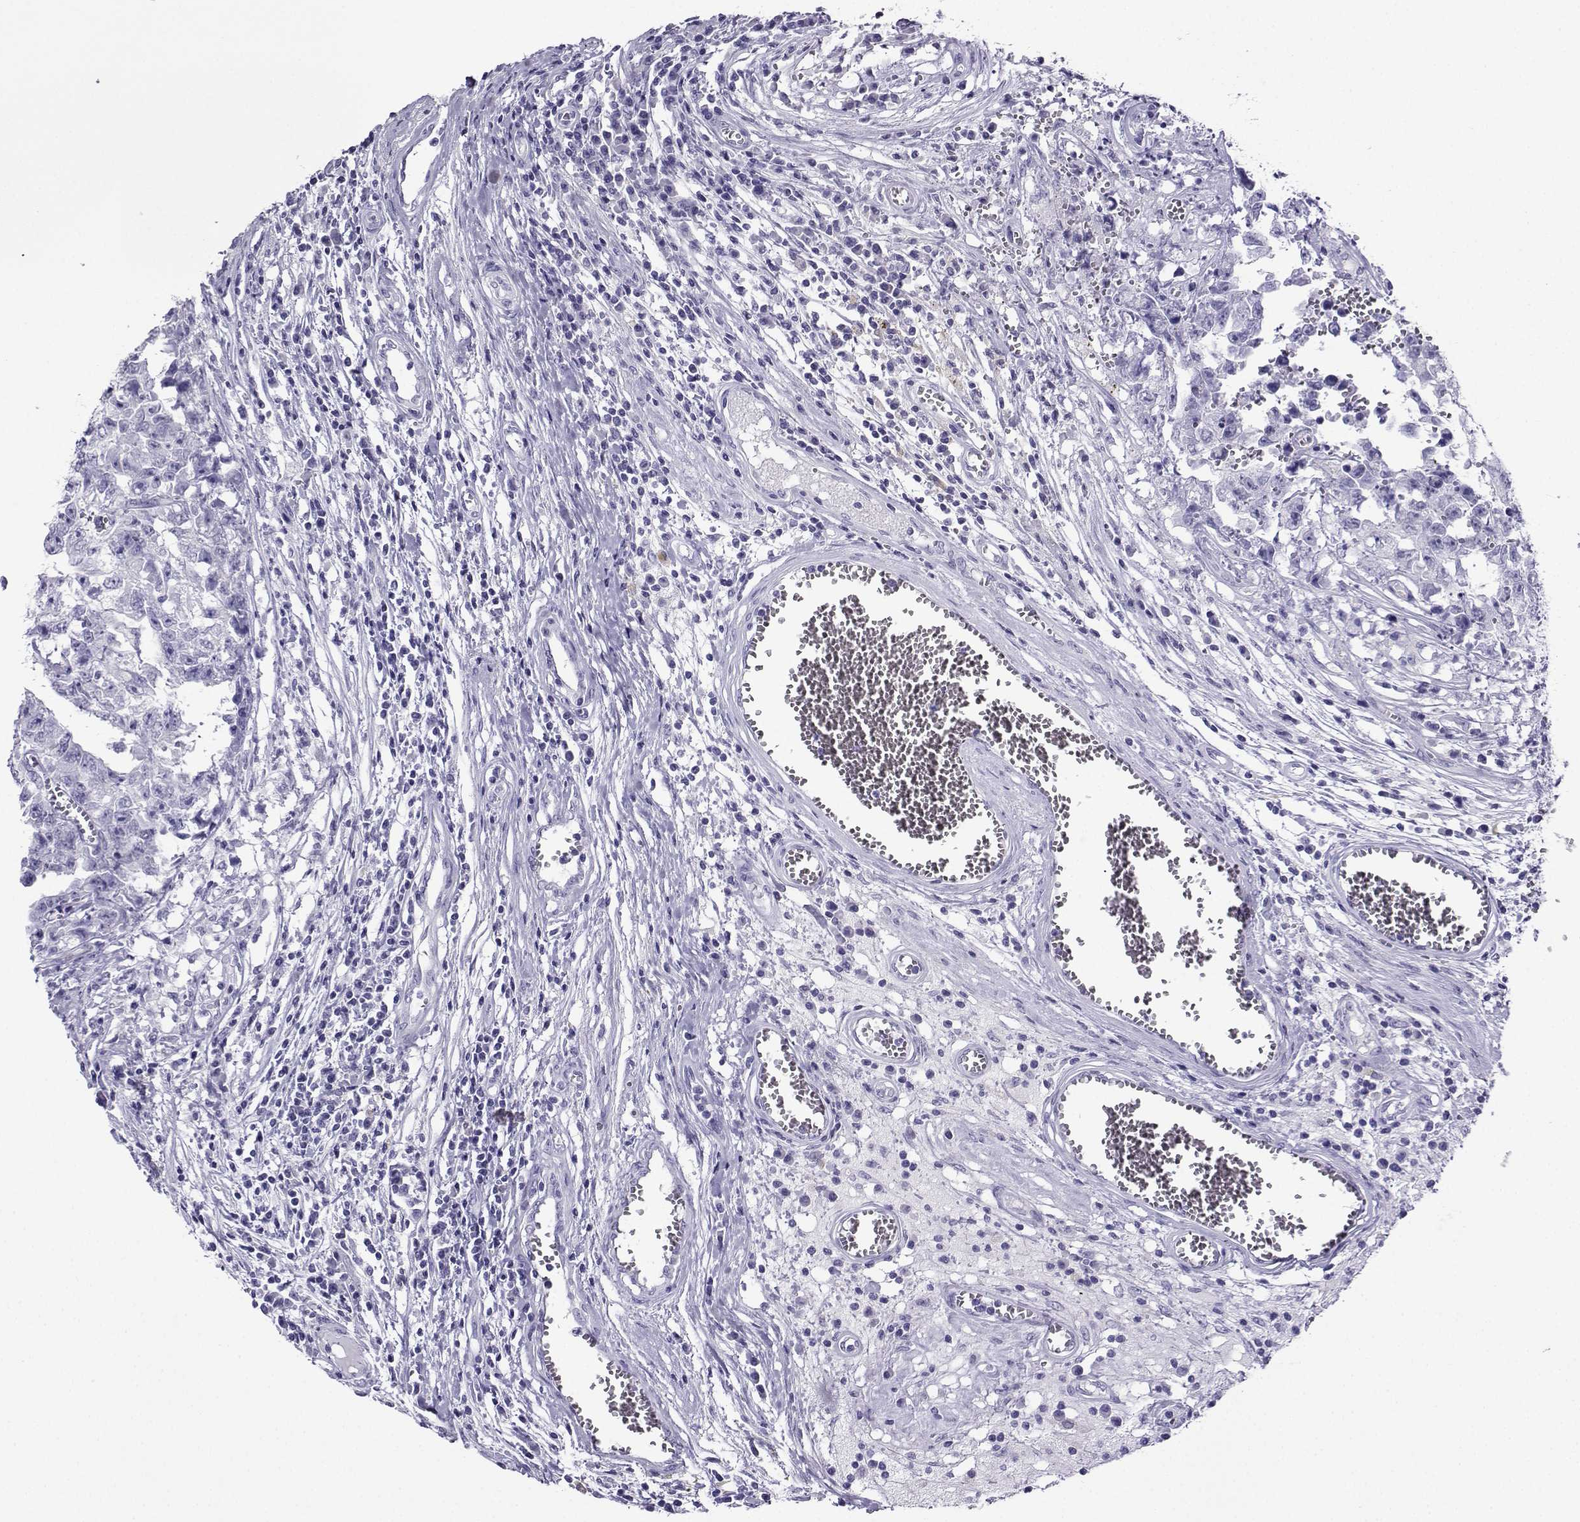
{"staining": {"intensity": "negative", "quantity": "none", "location": "none"}, "tissue": "testis cancer", "cell_type": "Tumor cells", "image_type": "cancer", "snomed": [{"axis": "morphology", "description": "Carcinoma, Embryonal, NOS"}, {"axis": "topography", "description": "Testis"}], "caption": "Human testis cancer stained for a protein using immunohistochemistry reveals no staining in tumor cells.", "gene": "CRYBB1", "patient": {"sex": "male", "age": 36}}